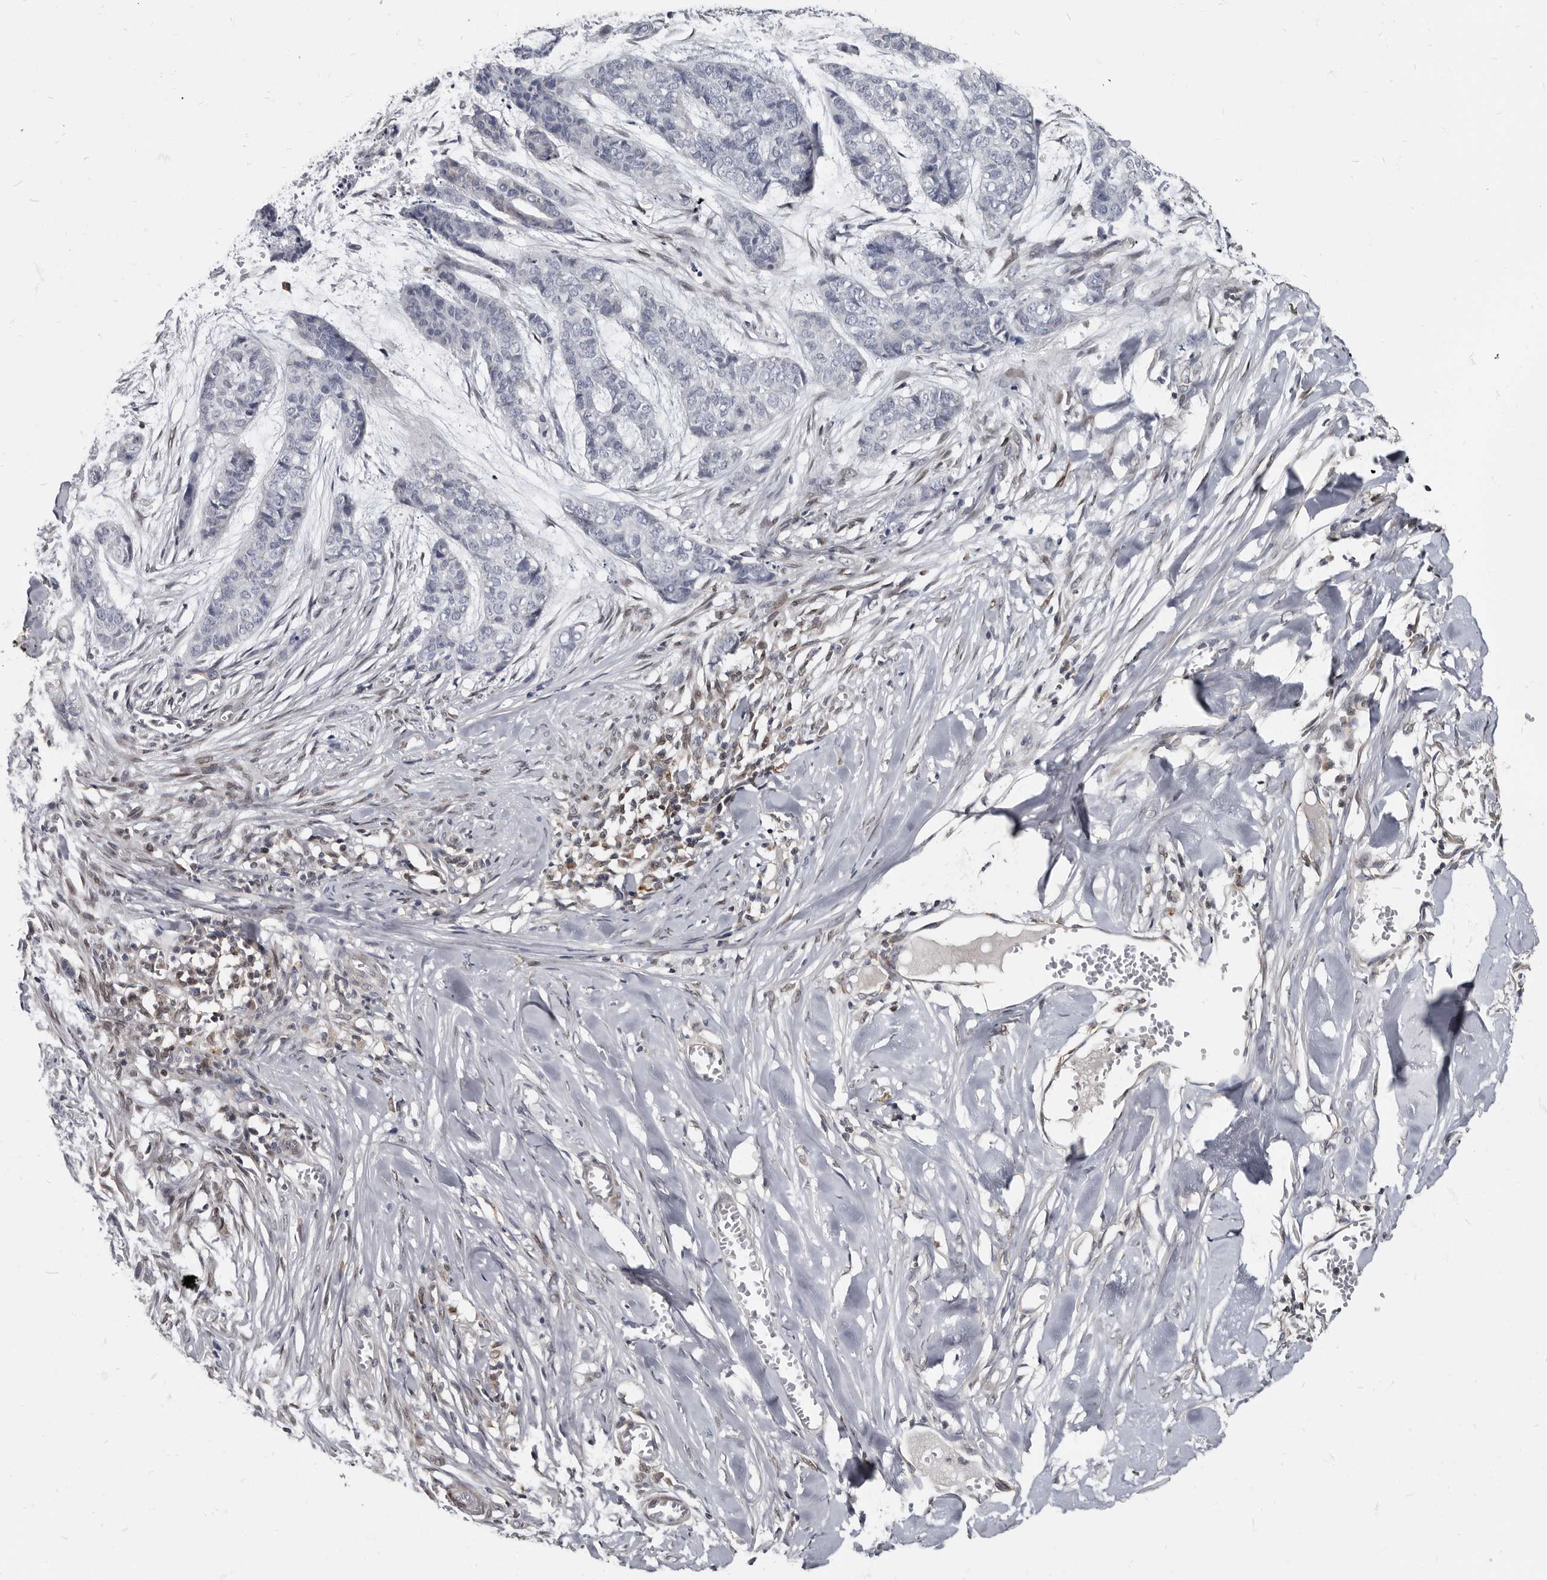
{"staining": {"intensity": "negative", "quantity": "none", "location": "none"}, "tissue": "skin cancer", "cell_type": "Tumor cells", "image_type": "cancer", "snomed": [{"axis": "morphology", "description": "Basal cell carcinoma"}, {"axis": "topography", "description": "Skin"}], "caption": "Basal cell carcinoma (skin) was stained to show a protein in brown. There is no significant expression in tumor cells.", "gene": "MRGPRF", "patient": {"sex": "female", "age": 64}}